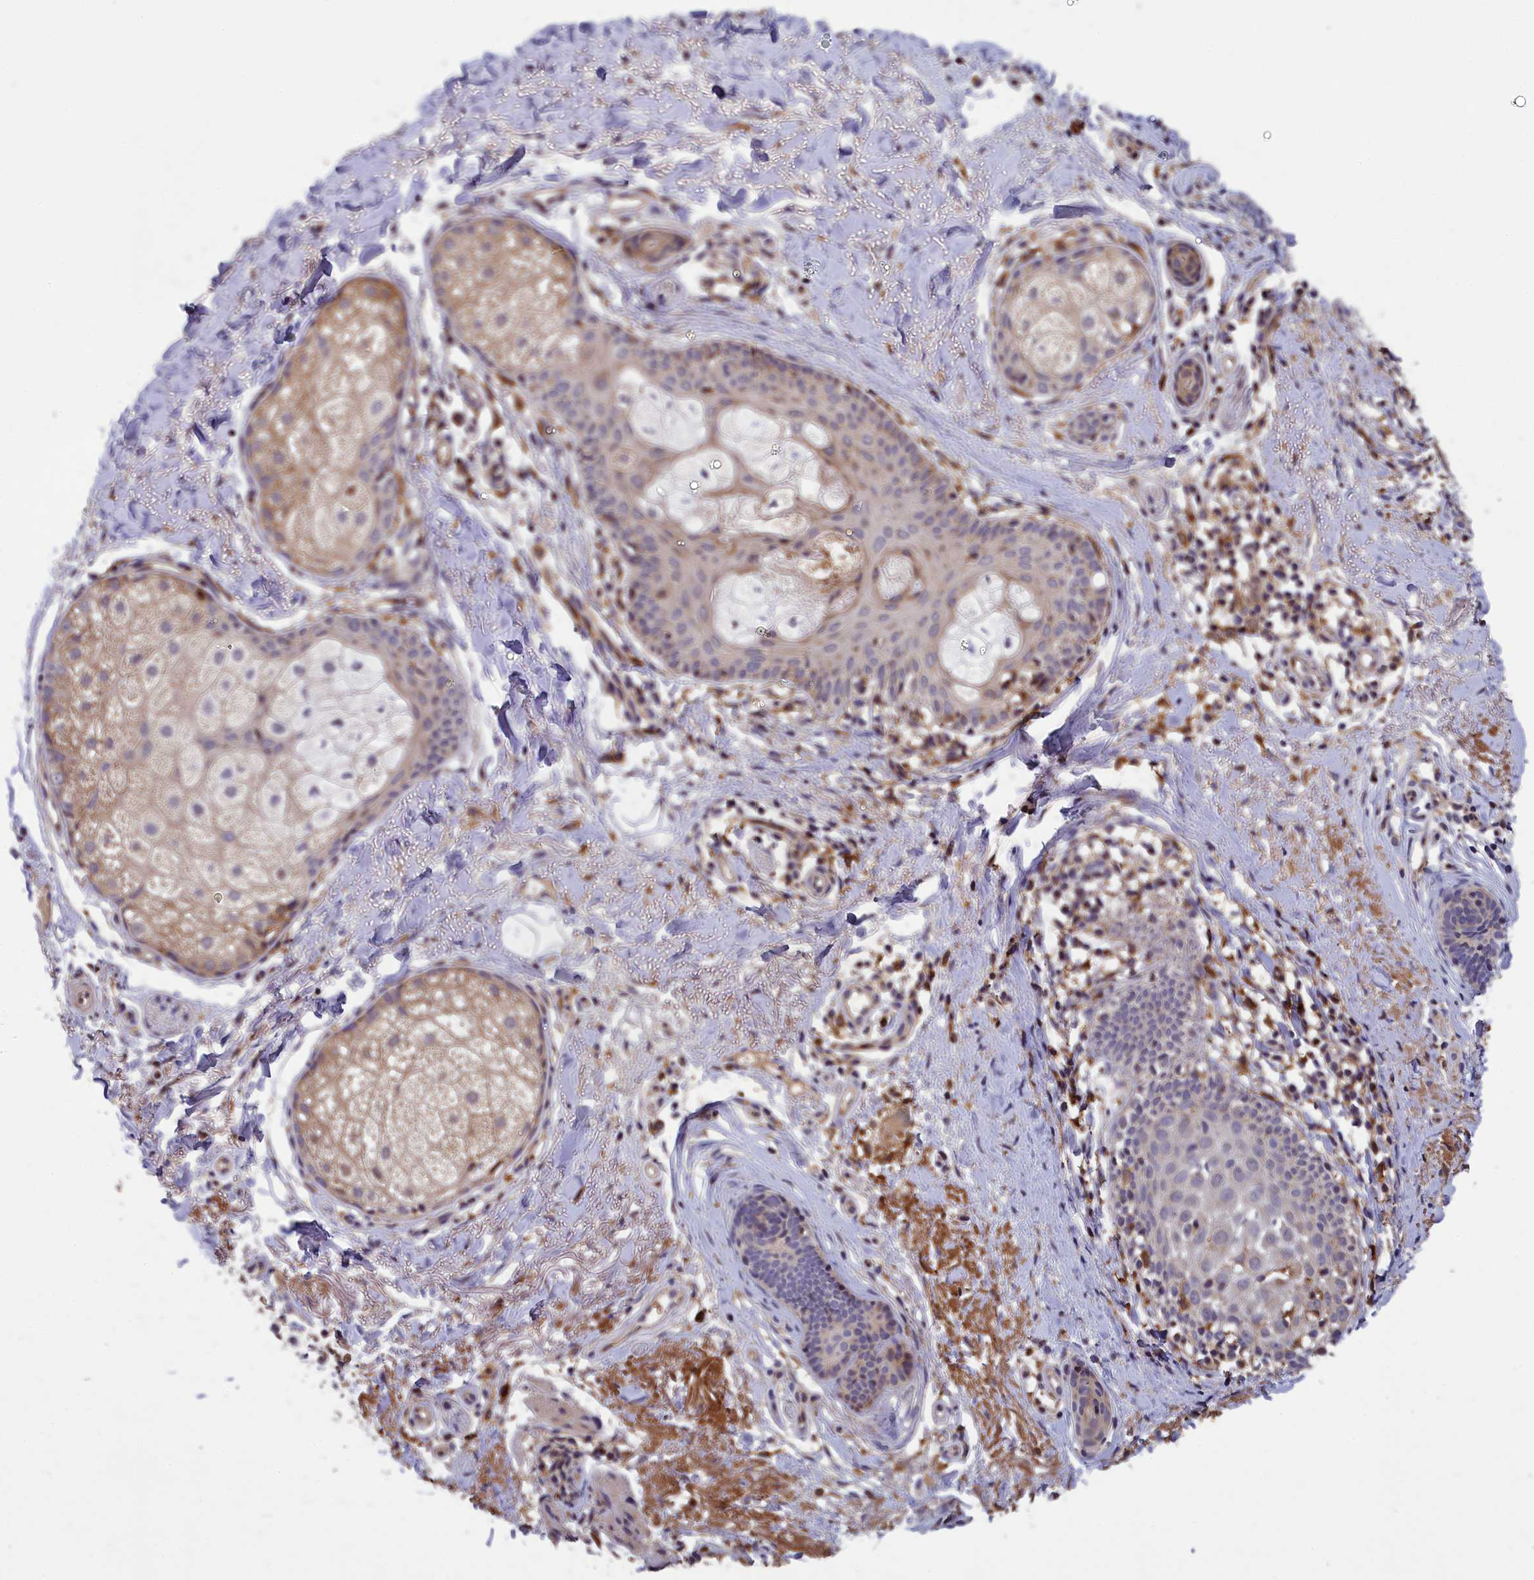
{"staining": {"intensity": "weak", "quantity": "<25%", "location": "cytoplasmic/membranous"}, "tissue": "skin cancer", "cell_type": "Tumor cells", "image_type": "cancer", "snomed": [{"axis": "morphology", "description": "Basal cell carcinoma"}, {"axis": "topography", "description": "Skin"}], "caption": "A histopathology image of human basal cell carcinoma (skin) is negative for staining in tumor cells.", "gene": "NAIP", "patient": {"sex": "female", "age": 60}}